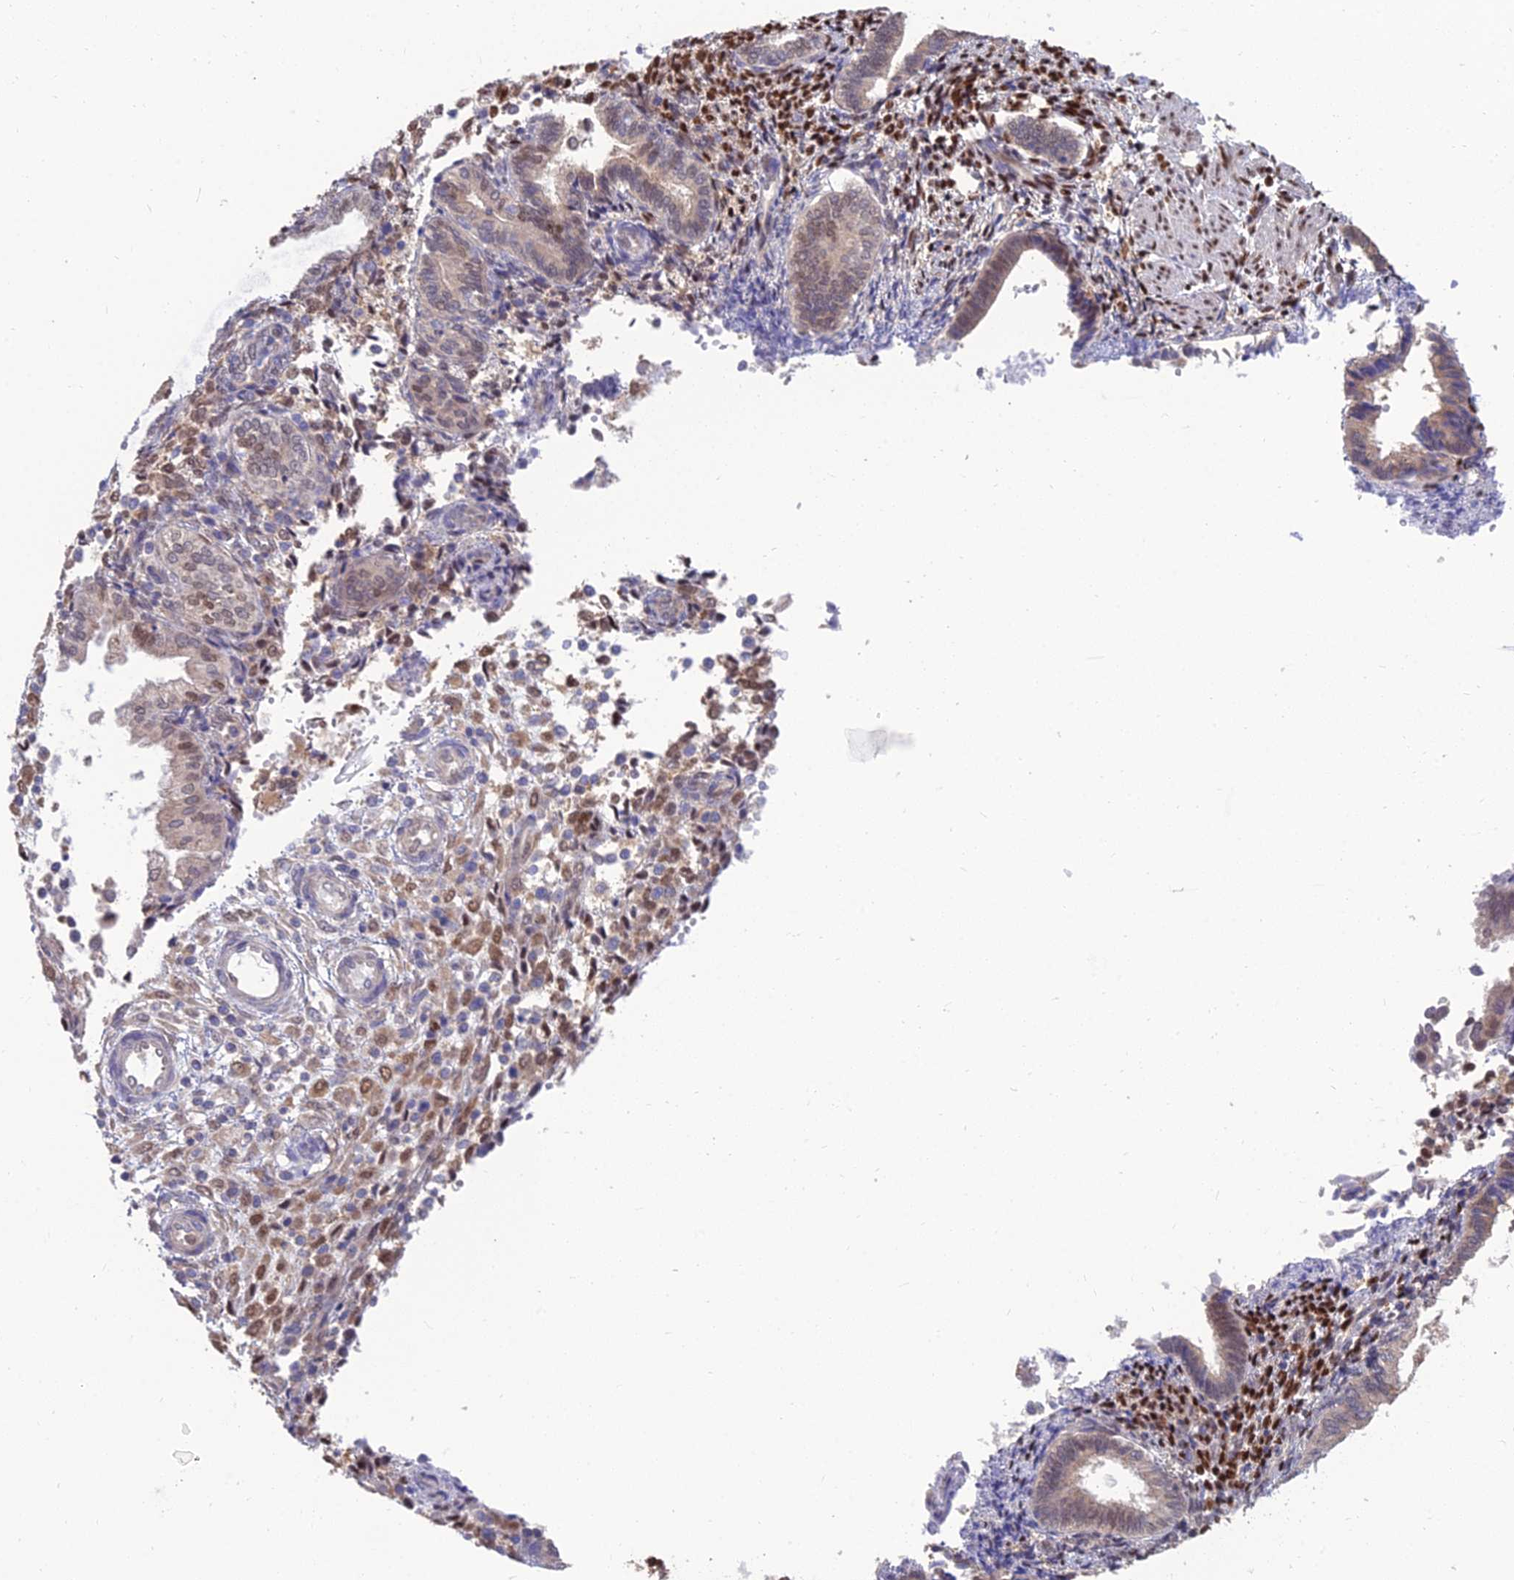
{"staining": {"intensity": "moderate", "quantity": "<25%", "location": "nuclear"}, "tissue": "endometrium", "cell_type": "Cells in endometrial stroma", "image_type": "normal", "snomed": [{"axis": "morphology", "description": "Normal tissue, NOS"}, {"axis": "topography", "description": "Endometrium"}], "caption": "Immunohistochemistry (IHC) staining of normal endometrium, which exhibits low levels of moderate nuclear staining in approximately <25% of cells in endometrial stroma indicating moderate nuclear protein staining. The staining was performed using DAB (brown) for protein detection and nuclei were counterstained in hematoxylin (blue).", "gene": "DNPEP", "patient": {"sex": "female", "age": 53}}